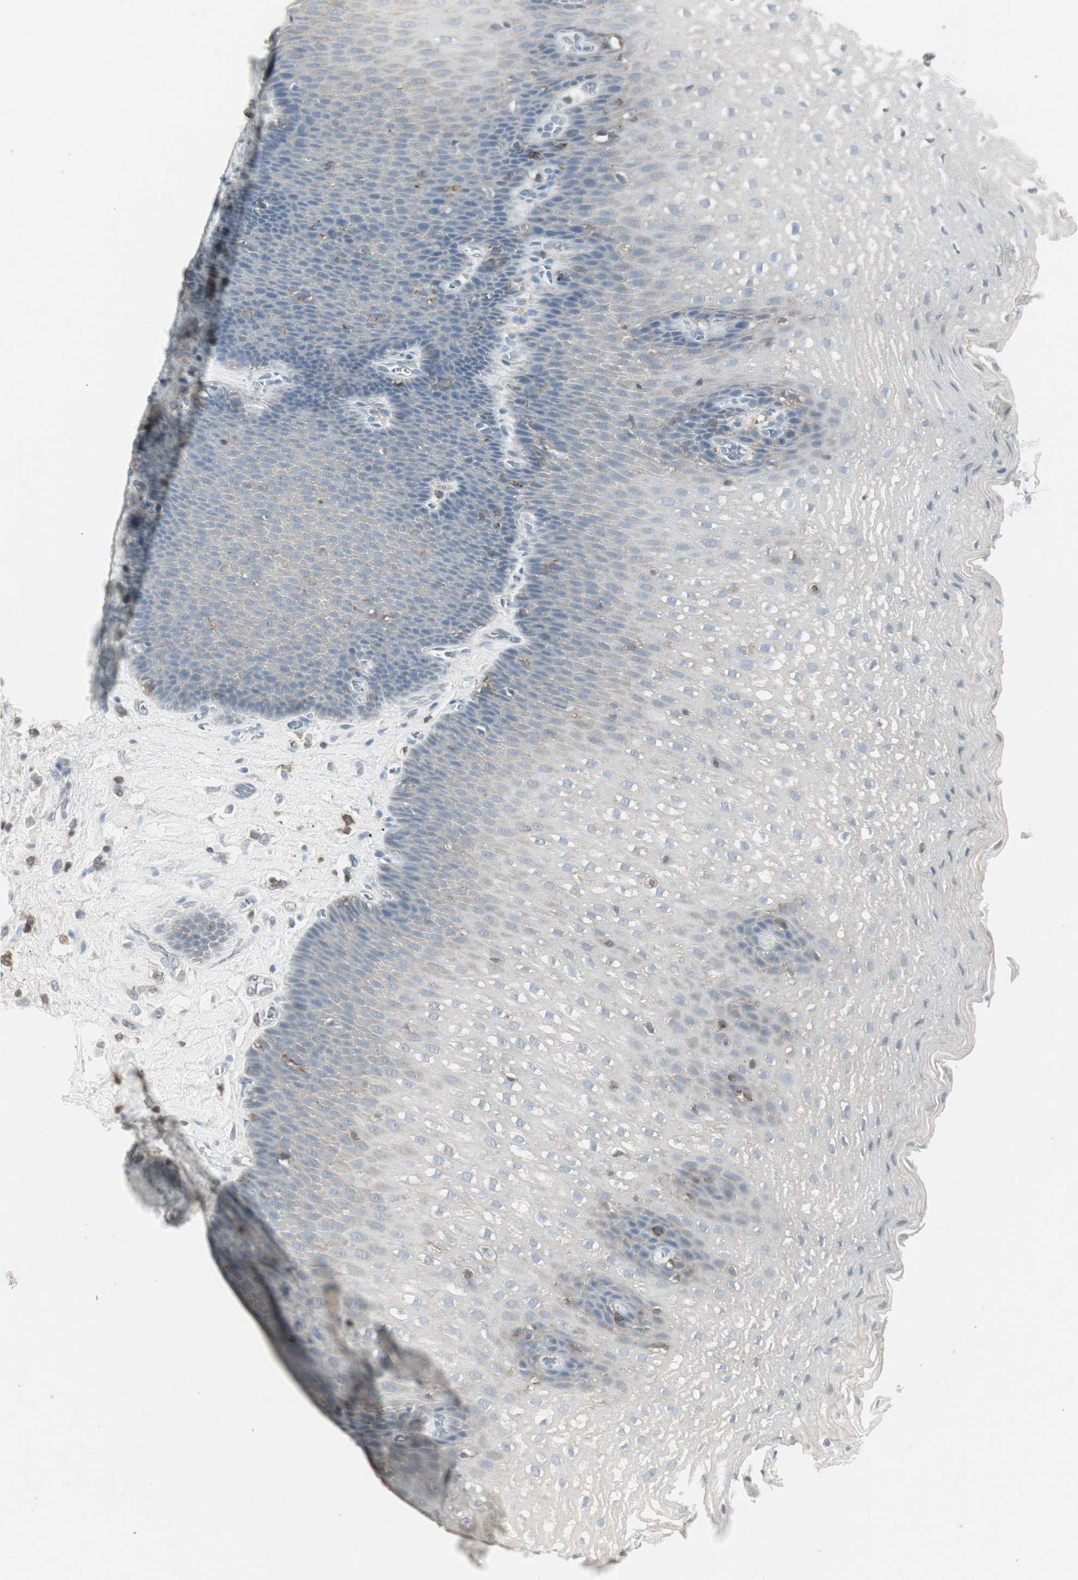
{"staining": {"intensity": "negative", "quantity": "none", "location": "none"}, "tissue": "esophagus", "cell_type": "Squamous epithelial cells", "image_type": "normal", "snomed": [{"axis": "morphology", "description": "Normal tissue, NOS"}, {"axis": "topography", "description": "Esophagus"}], "caption": "The photomicrograph shows no significant staining in squamous epithelial cells of esophagus. Brightfield microscopy of immunohistochemistry (IHC) stained with DAB (brown) and hematoxylin (blue), captured at high magnification.", "gene": "MAP4K4", "patient": {"sex": "male", "age": 48}}